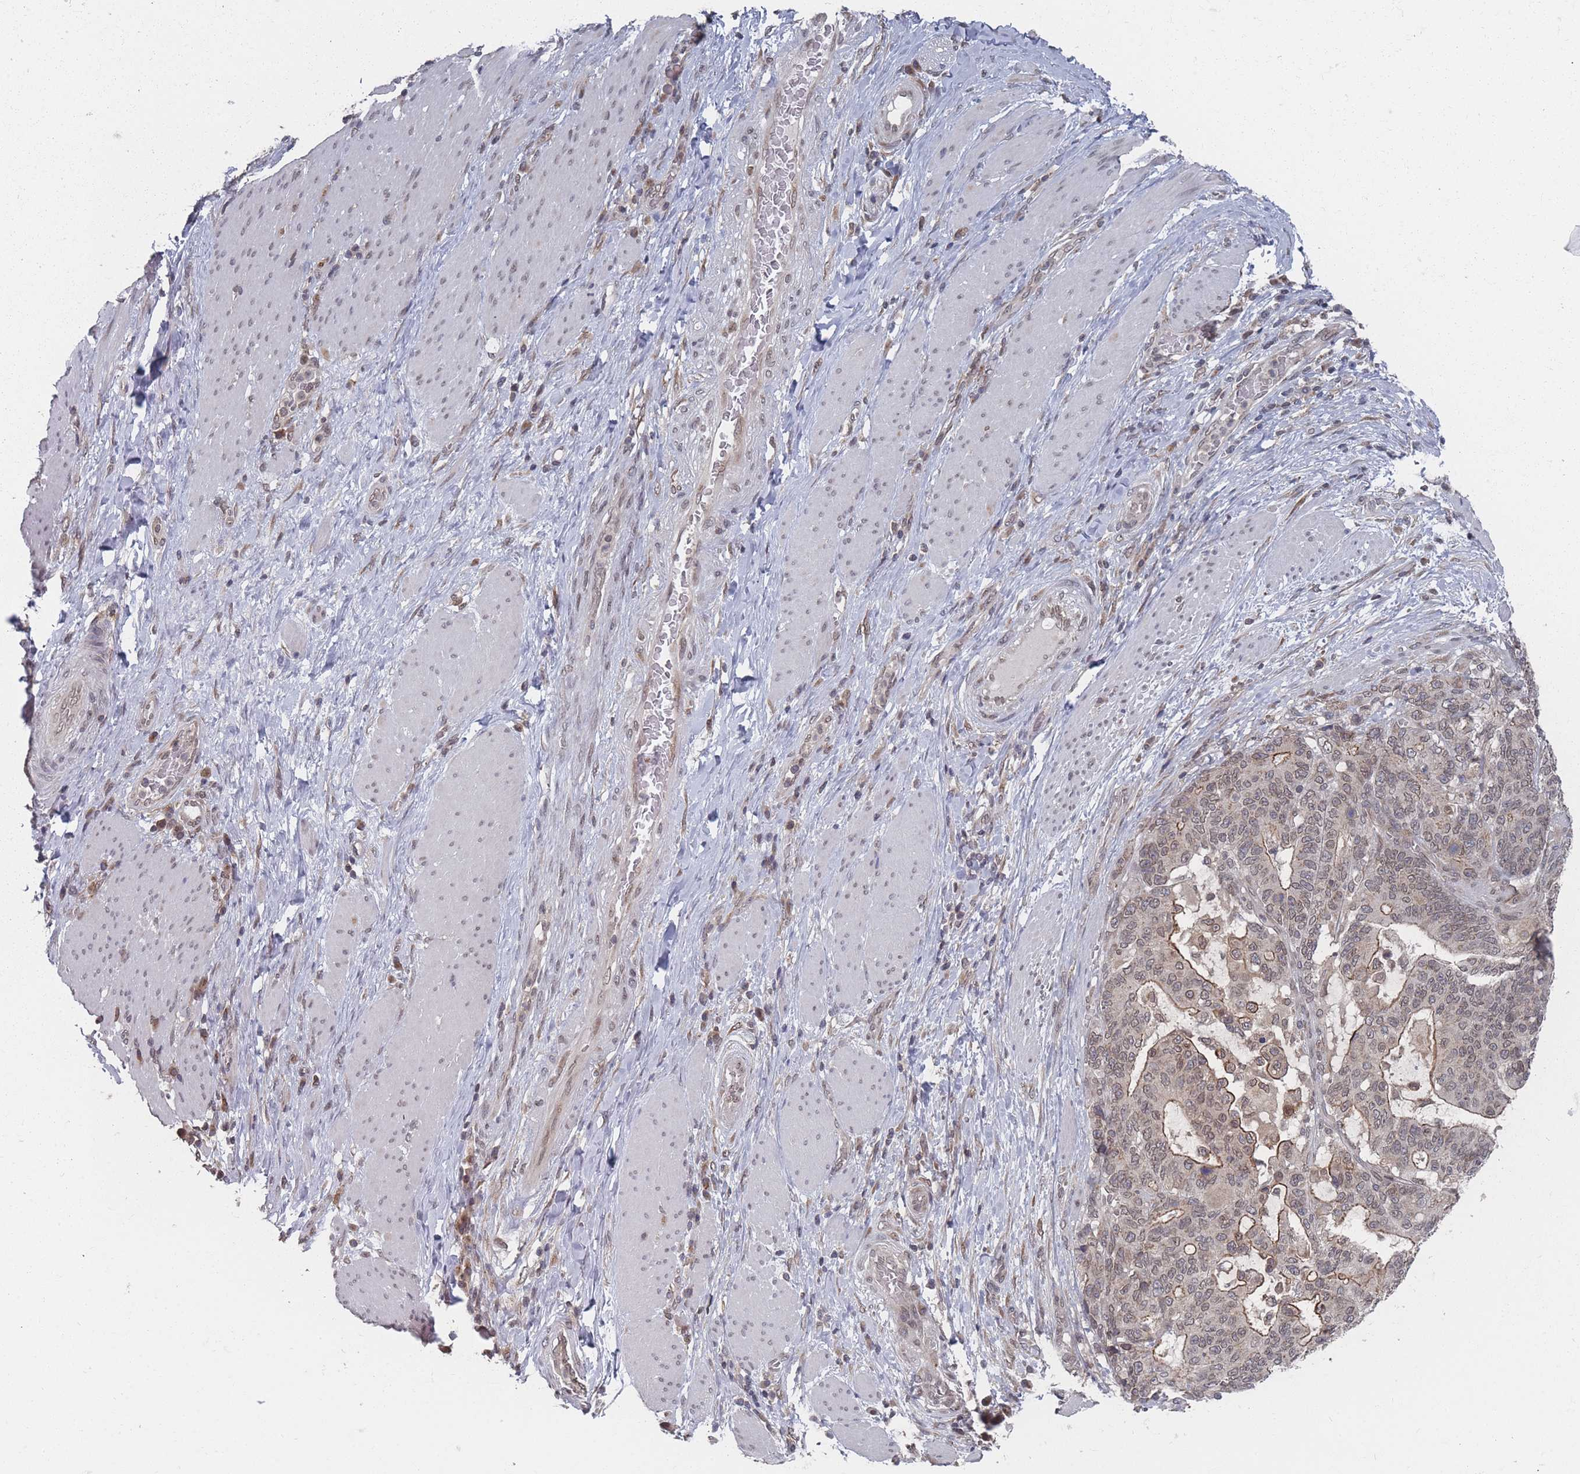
{"staining": {"intensity": "moderate", "quantity": "<25%", "location": "cytoplasmic/membranous"}, "tissue": "stomach cancer", "cell_type": "Tumor cells", "image_type": "cancer", "snomed": [{"axis": "morphology", "description": "Normal tissue, NOS"}, {"axis": "morphology", "description": "Adenocarcinoma, NOS"}, {"axis": "topography", "description": "Stomach"}], "caption": "Immunohistochemistry (IHC) histopathology image of neoplastic tissue: stomach cancer stained using IHC demonstrates low levels of moderate protein expression localized specifically in the cytoplasmic/membranous of tumor cells, appearing as a cytoplasmic/membranous brown color.", "gene": "TBC1D25", "patient": {"sex": "female", "age": 64}}